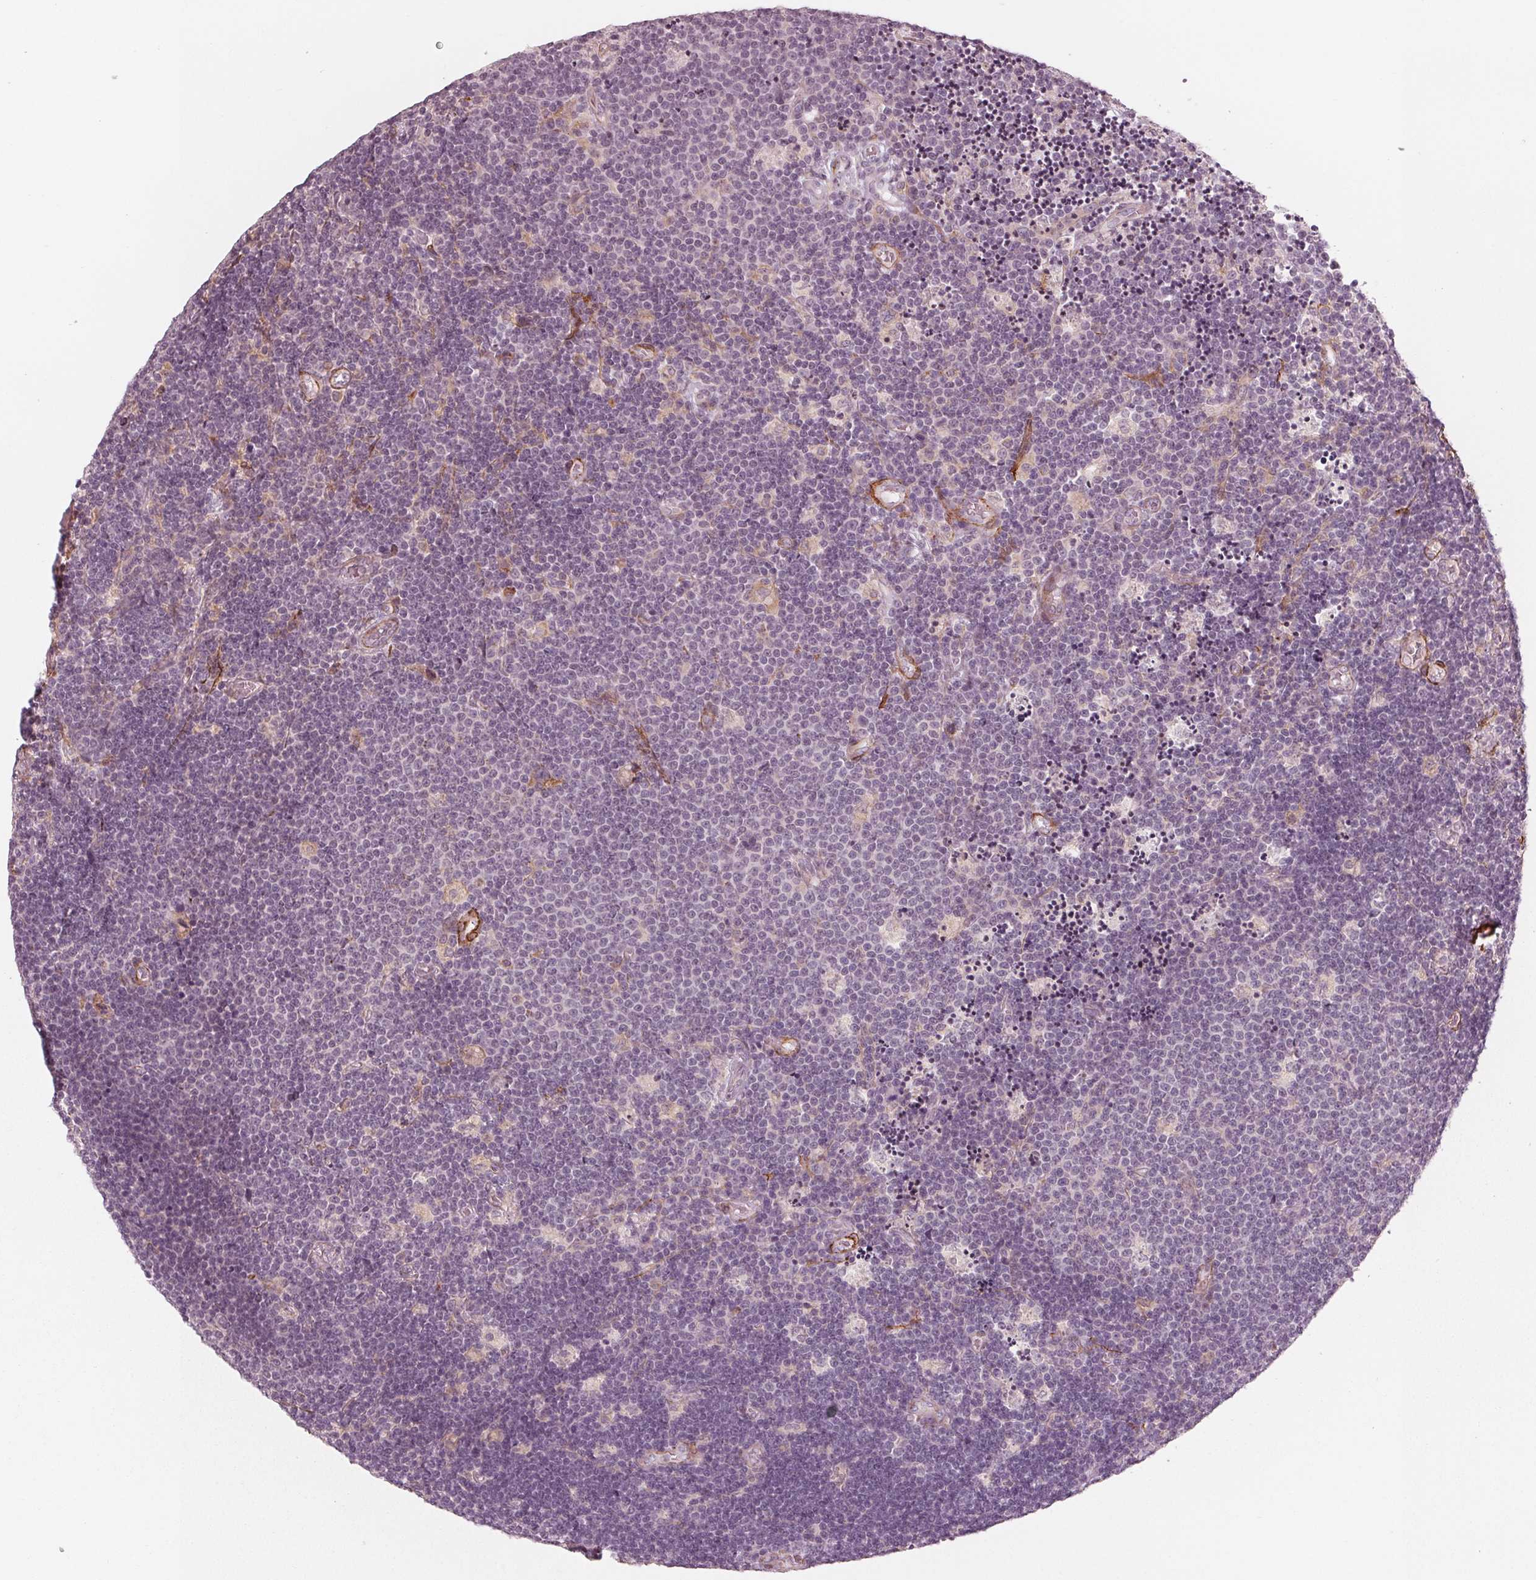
{"staining": {"intensity": "negative", "quantity": "none", "location": "none"}, "tissue": "lymphoma", "cell_type": "Tumor cells", "image_type": "cancer", "snomed": [{"axis": "morphology", "description": "Malignant lymphoma, non-Hodgkin's type, Low grade"}, {"axis": "topography", "description": "Brain"}], "caption": "A histopathology image of malignant lymphoma, non-Hodgkin's type (low-grade) stained for a protein demonstrates no brown staining in tumor cells. (Brightfield microscopy of DAB (3,3'-diaminobenzidine) immunohistochemistry at high magnification).", "gene": "MIER3", "patient": {"sex": "female", "age": 66}}